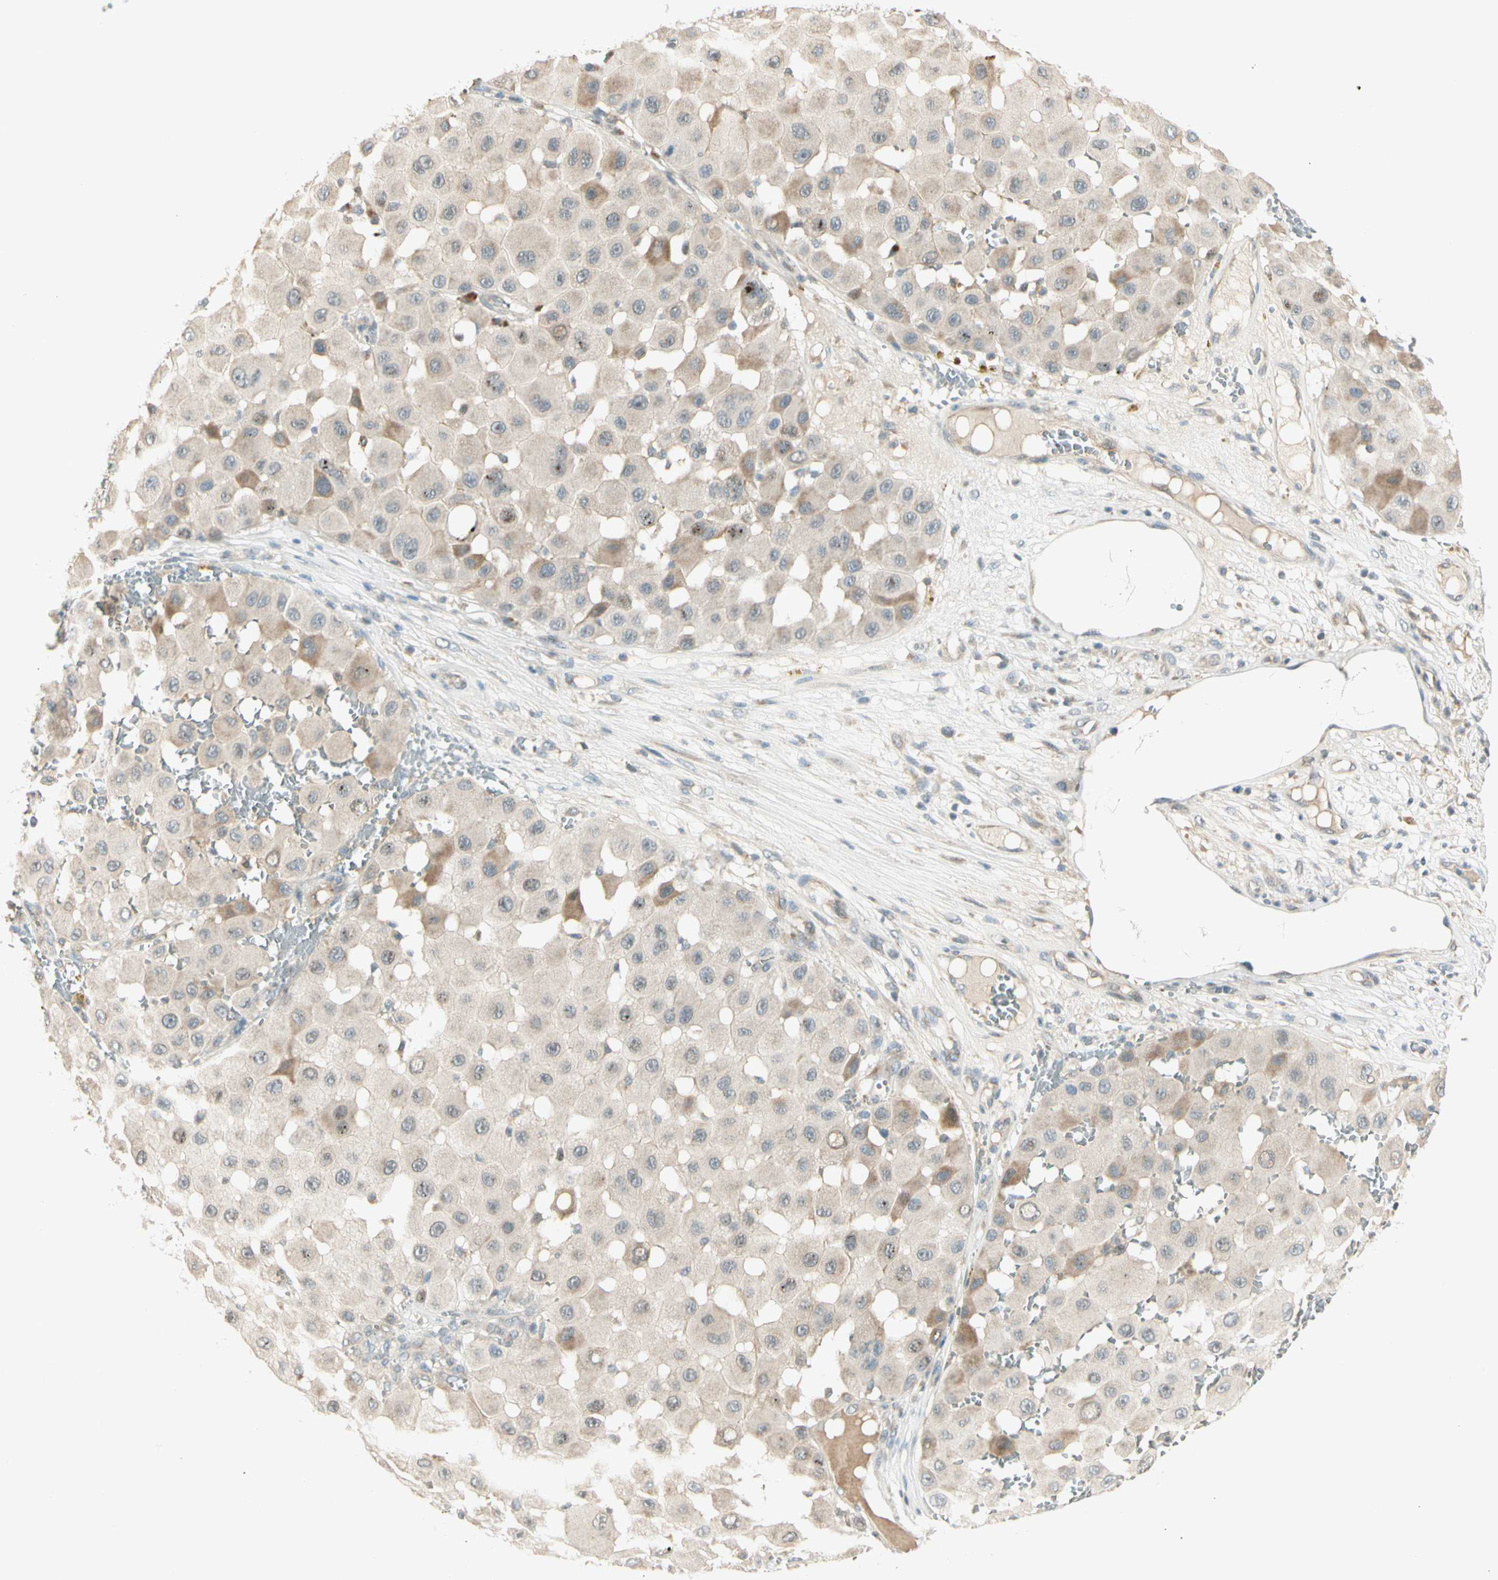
{"staining": {"intensity": "moderate", "quantity": "<25%", "location": "cytoplasmic/membranous"}, "tissue": "melanoma", "cell_type": "Tumor cells", "image_type": "cancer", "snomed": [{"axis": "morphology", "description": "Malignant melanoma, NOS"}, {"axis": "topography", "description": "Skin"}], "caption": "Approximately <25% of tumor cells in malignant melanoma exhibit moderate cytoplasmic/membranous protein positivity as visualized by brown immunohistochemical staining.", "gene": "PCDHB15", "patient": {"sex": "female", "age": 81}}